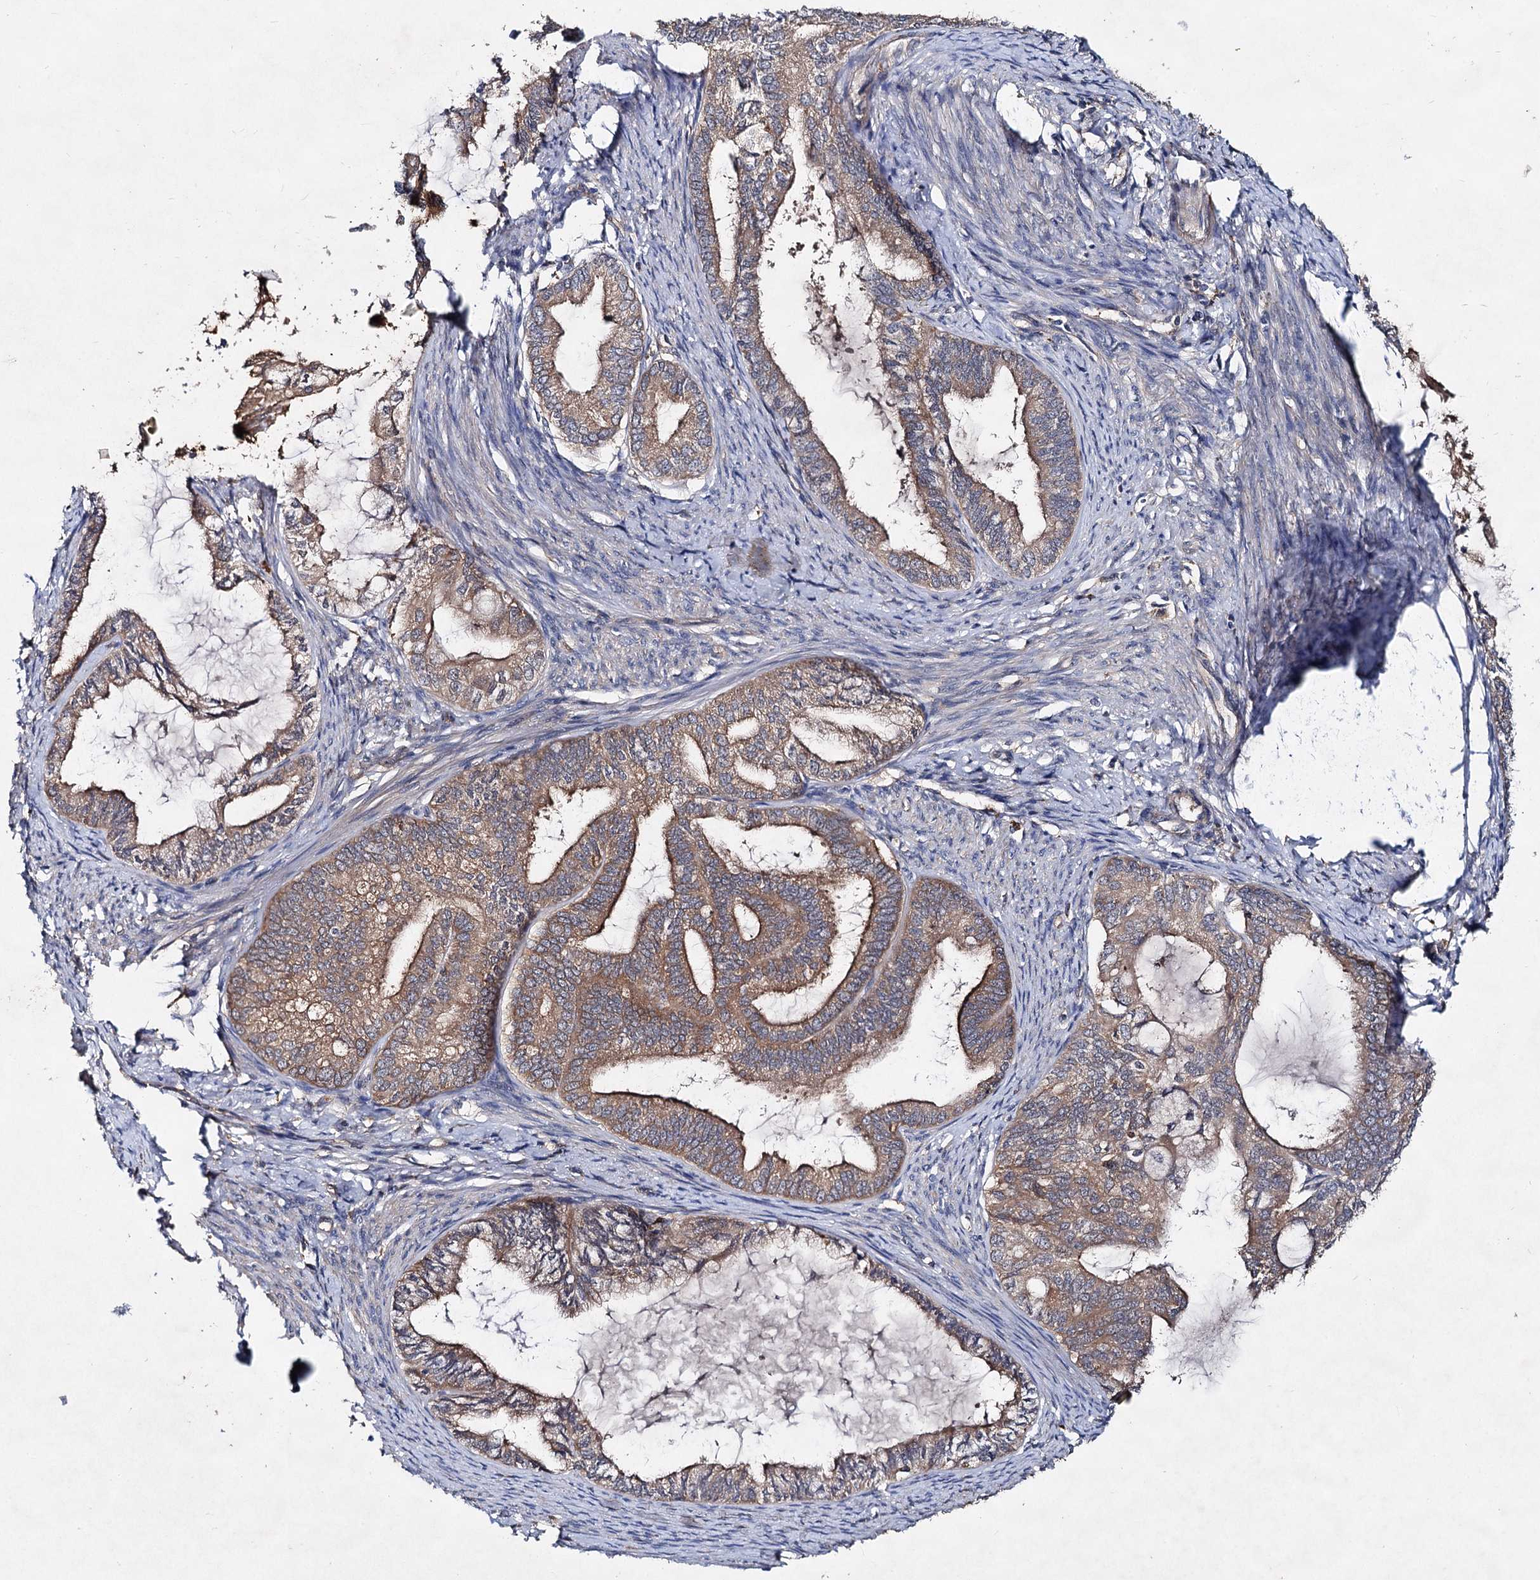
{"staining": {"intensity": "moderate", "quantity": ">75%", "location": "cytoplasmic/membranous"}, "tissue": "endometrial cancer", "cell_type": "Tumor cells", "image_type": "cancer", "snomed": [{"axis": "morphology", "description": "Adenocarcinoma, NOS"}, {"axis": "topography", "description": "Endometrium"}], "caption": "Immunohistochemistry (IHC) image of neoplastic tissue: adenocarcinoma (endometrial) stained using IHC shows medium levels of moderate protein expression localized specifically in the cytoplasmic/membranous of tumor cells, appearing as a cytoplasmic/membranous brown color.", "gene": "VPS29", "patient": {"sex": "female", "age": 86}}